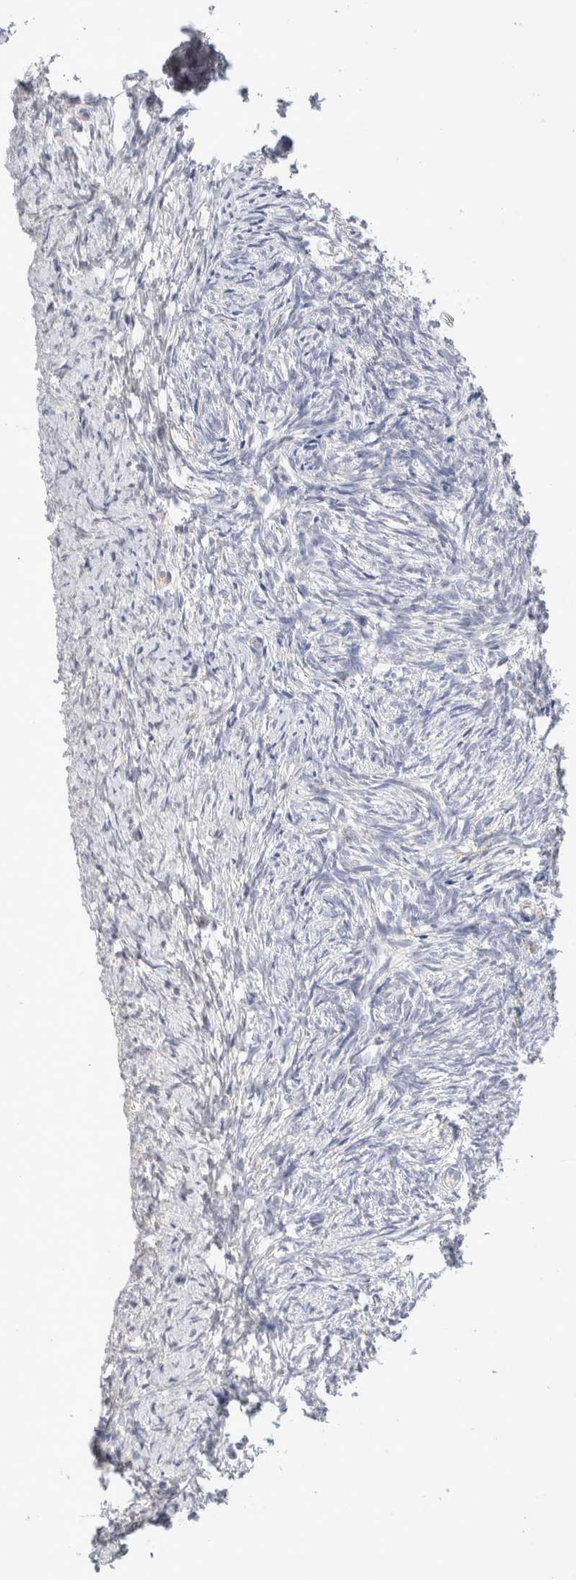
{"staining": {"intensity": "negative", "quantity": "none", "location": "none"}, "tissue": "ovary", "cell_type": "Follicle cells", "image_type": "normal", "snomed": [{"axis": "morphology", "description": "Normal tissue, NOS"}, {"axis": "topography", "description": "Ovary"}], "caption": "This is an immunohistochemistry (IHC) photomicrograph of benign human ovary. There is no positivity in follicle cells.", "gene": "HPGDS", "patient": {"sex": "female", "age": 41}}